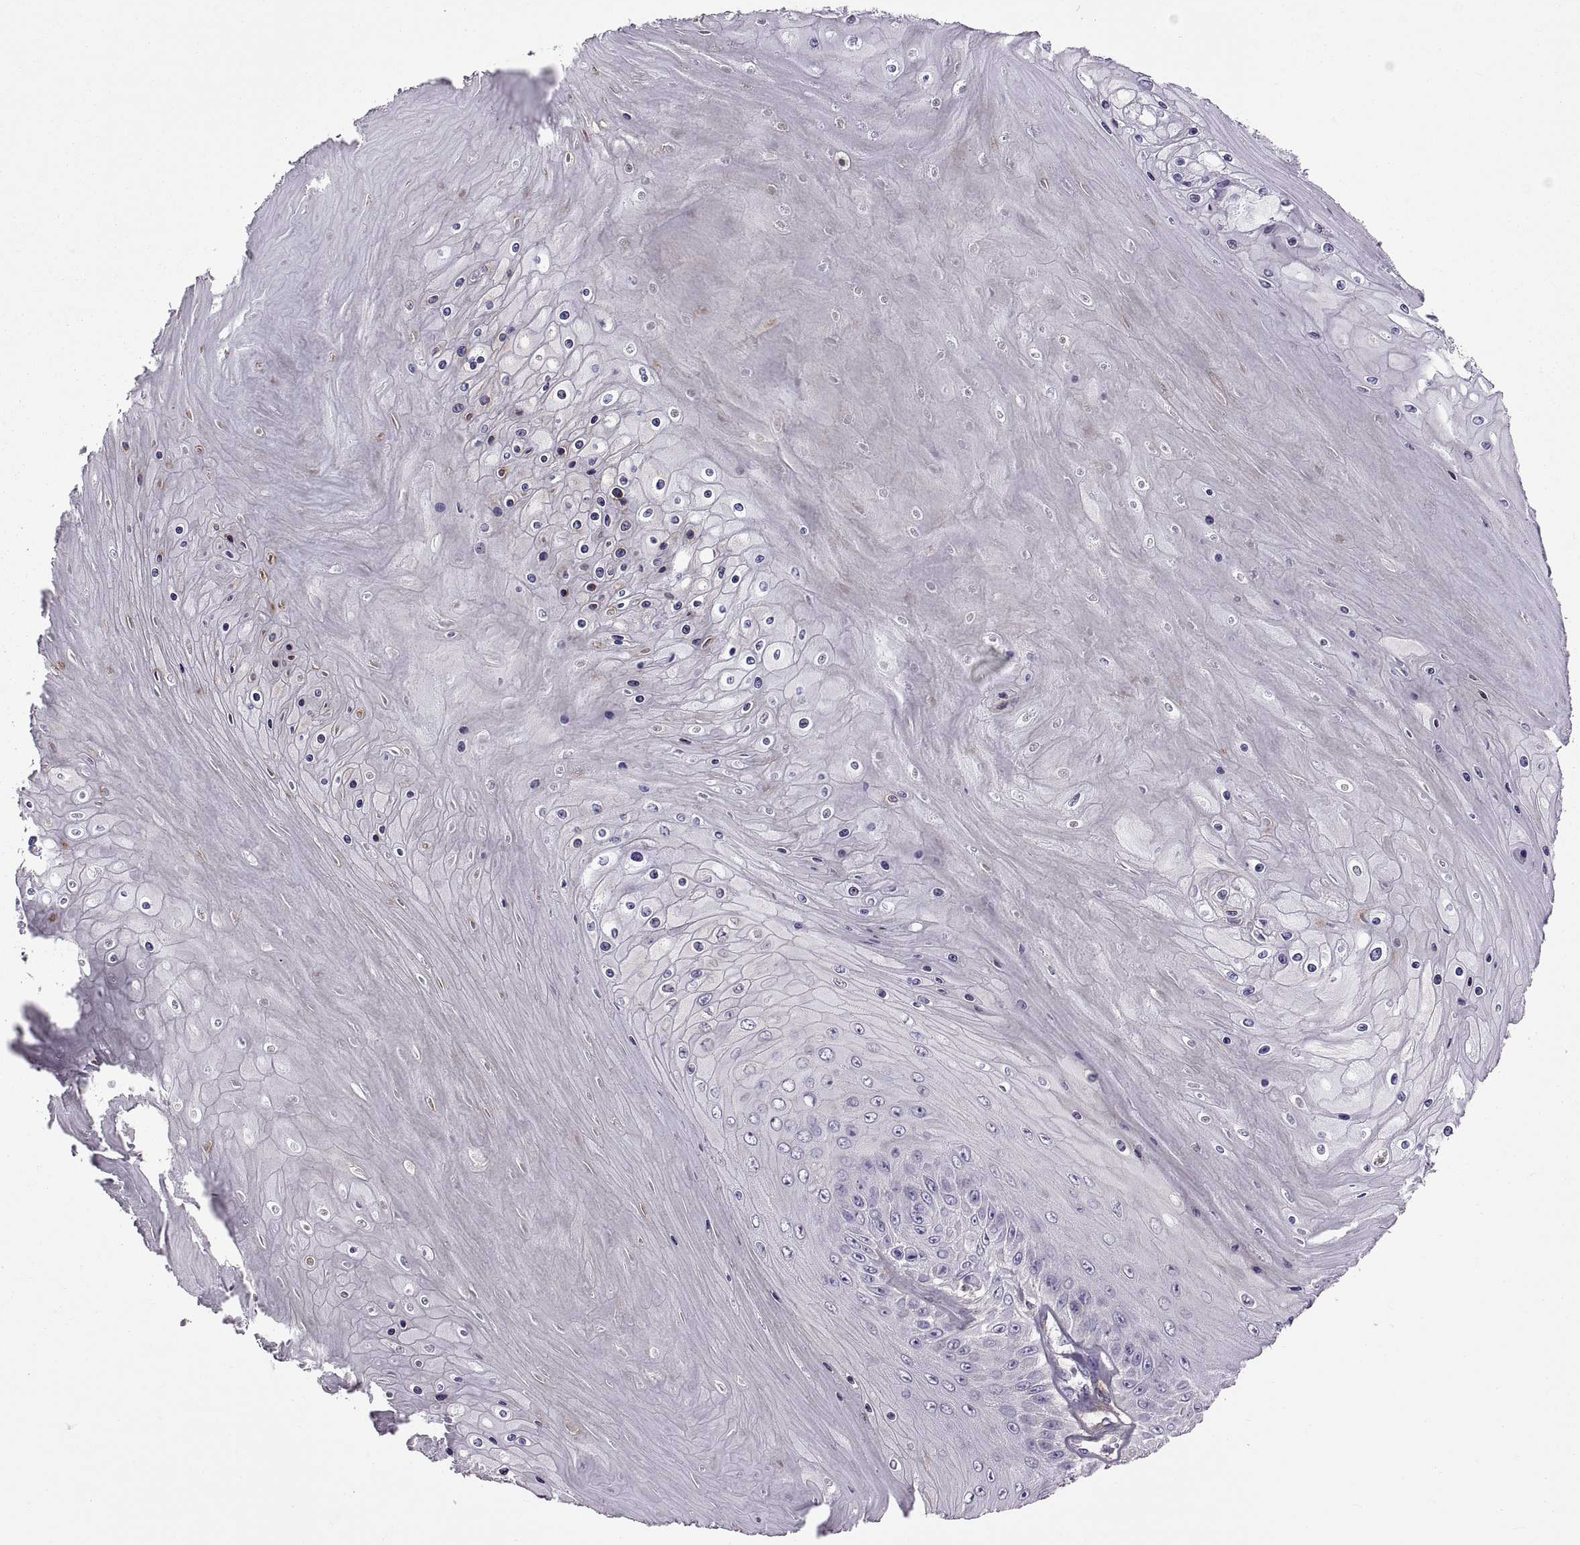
{"staining": {"intensity": "negative", "quantity": "none", "location": "none"}, "tissue": "skin cancer", "cell_type": "Tumor cells", "image_type": "cancer", "snomed": [{"axis": "morphology", "description": "Squamous cell carcinoma, NOS"}, {"axis": "topography", "description": "Skin"}], "caption": "An immunohistochemistry photomicrograph of squamous cell carcinoma (skin) is shown. There is no staining in tumor cells of squamous cell carcinoma (skin).", "gene": "EMILIN2", "patient": {"sex": "male", "age": 62}}